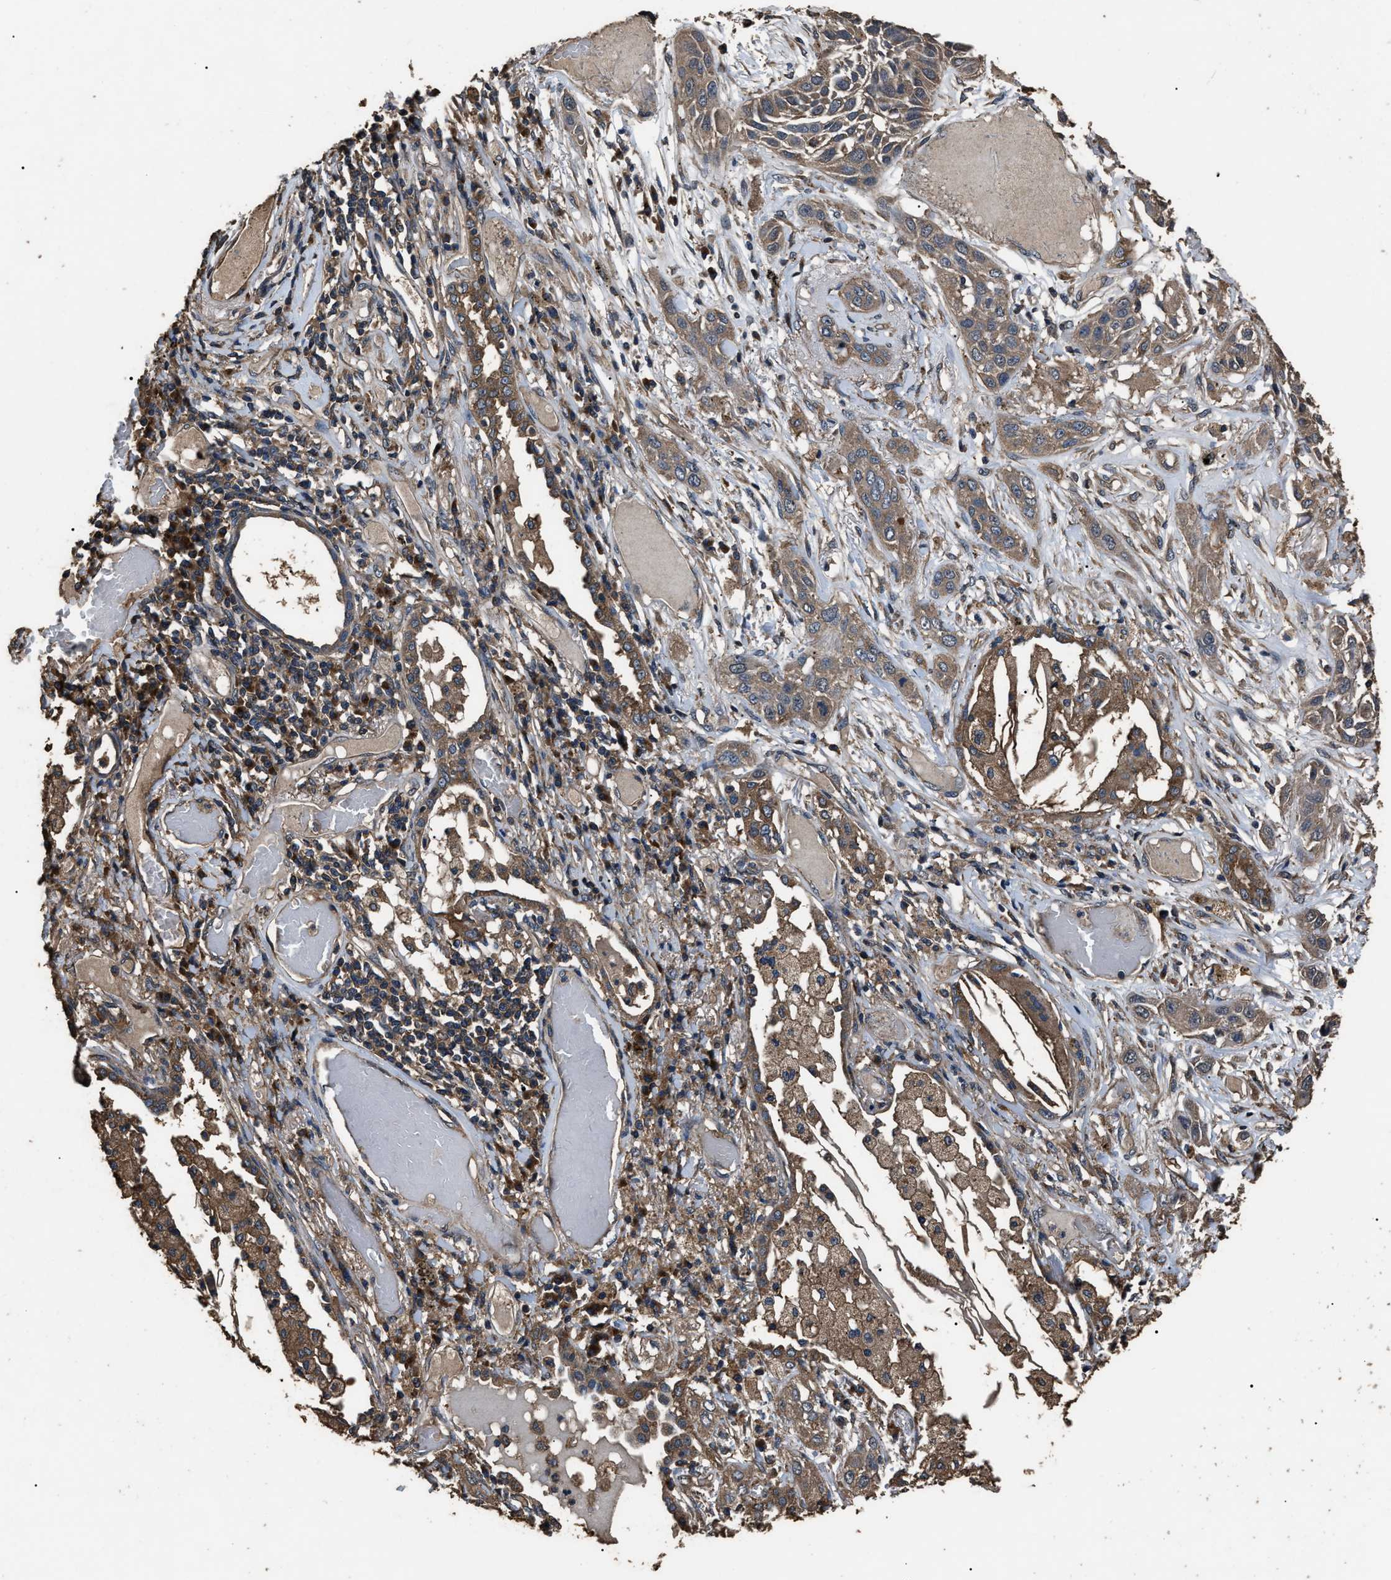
{"staining": {"intensity": "moderate", "quantity": ">75%", "location": "cytoplasmic/membranous"}, "tissue": "lung cancer", "cell_type": "Tumor cells", "image_type": "cancer", "snomed": [{"axis": "morphology", "description": "Squamous cell carcinoma, NOS"}, {"axis": "topography", "description": "Lung"}], "caption": "Lung squamous cell carcinoma stained with immunohistochemistry (IHC) reveals moderate cytoplasmic/membranous staining in about >75% of tumor cells.", "gene": "RNF216", "patient": {"sex": "male", "age": 71}}